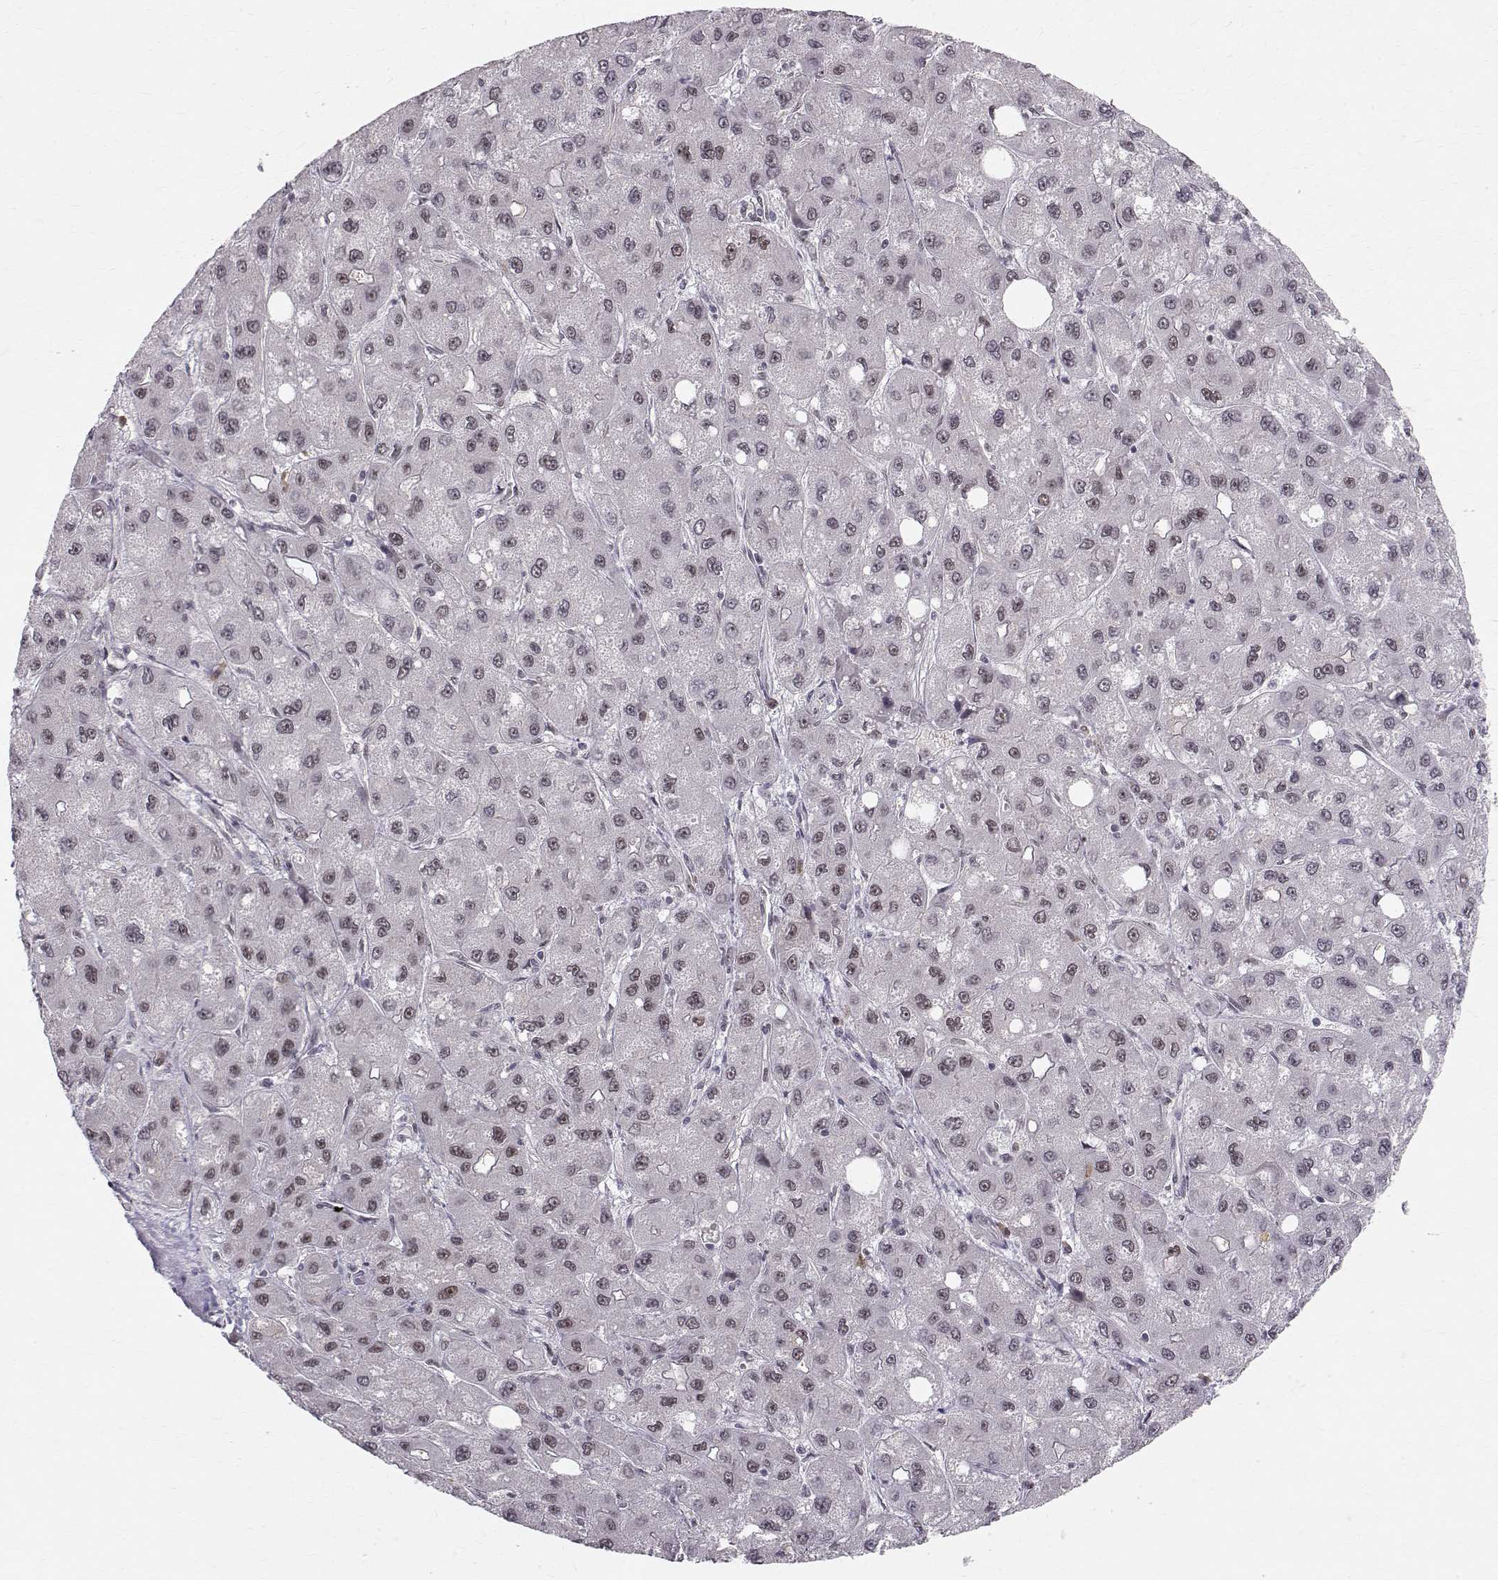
{"staining": {"intensity": "moderate", "quantity": "<25%", "location": "nuclear"}, "tissue": "liver cancer", "cell_type": "Tumor cells", "image_type": "cancer", "snomed": [{"axis": "morphology", "description": "Carcinoma, Hepatocellular, NOS"}, {"axis": "topography", "description": "Liver"}], "caption": "Tumor cells reveal moderate nuclear expression in about <25% of cells in liver hepatocellular carcinoma.", "gene": "RPP38", "patient": {"sex": "male", "age": 73}}